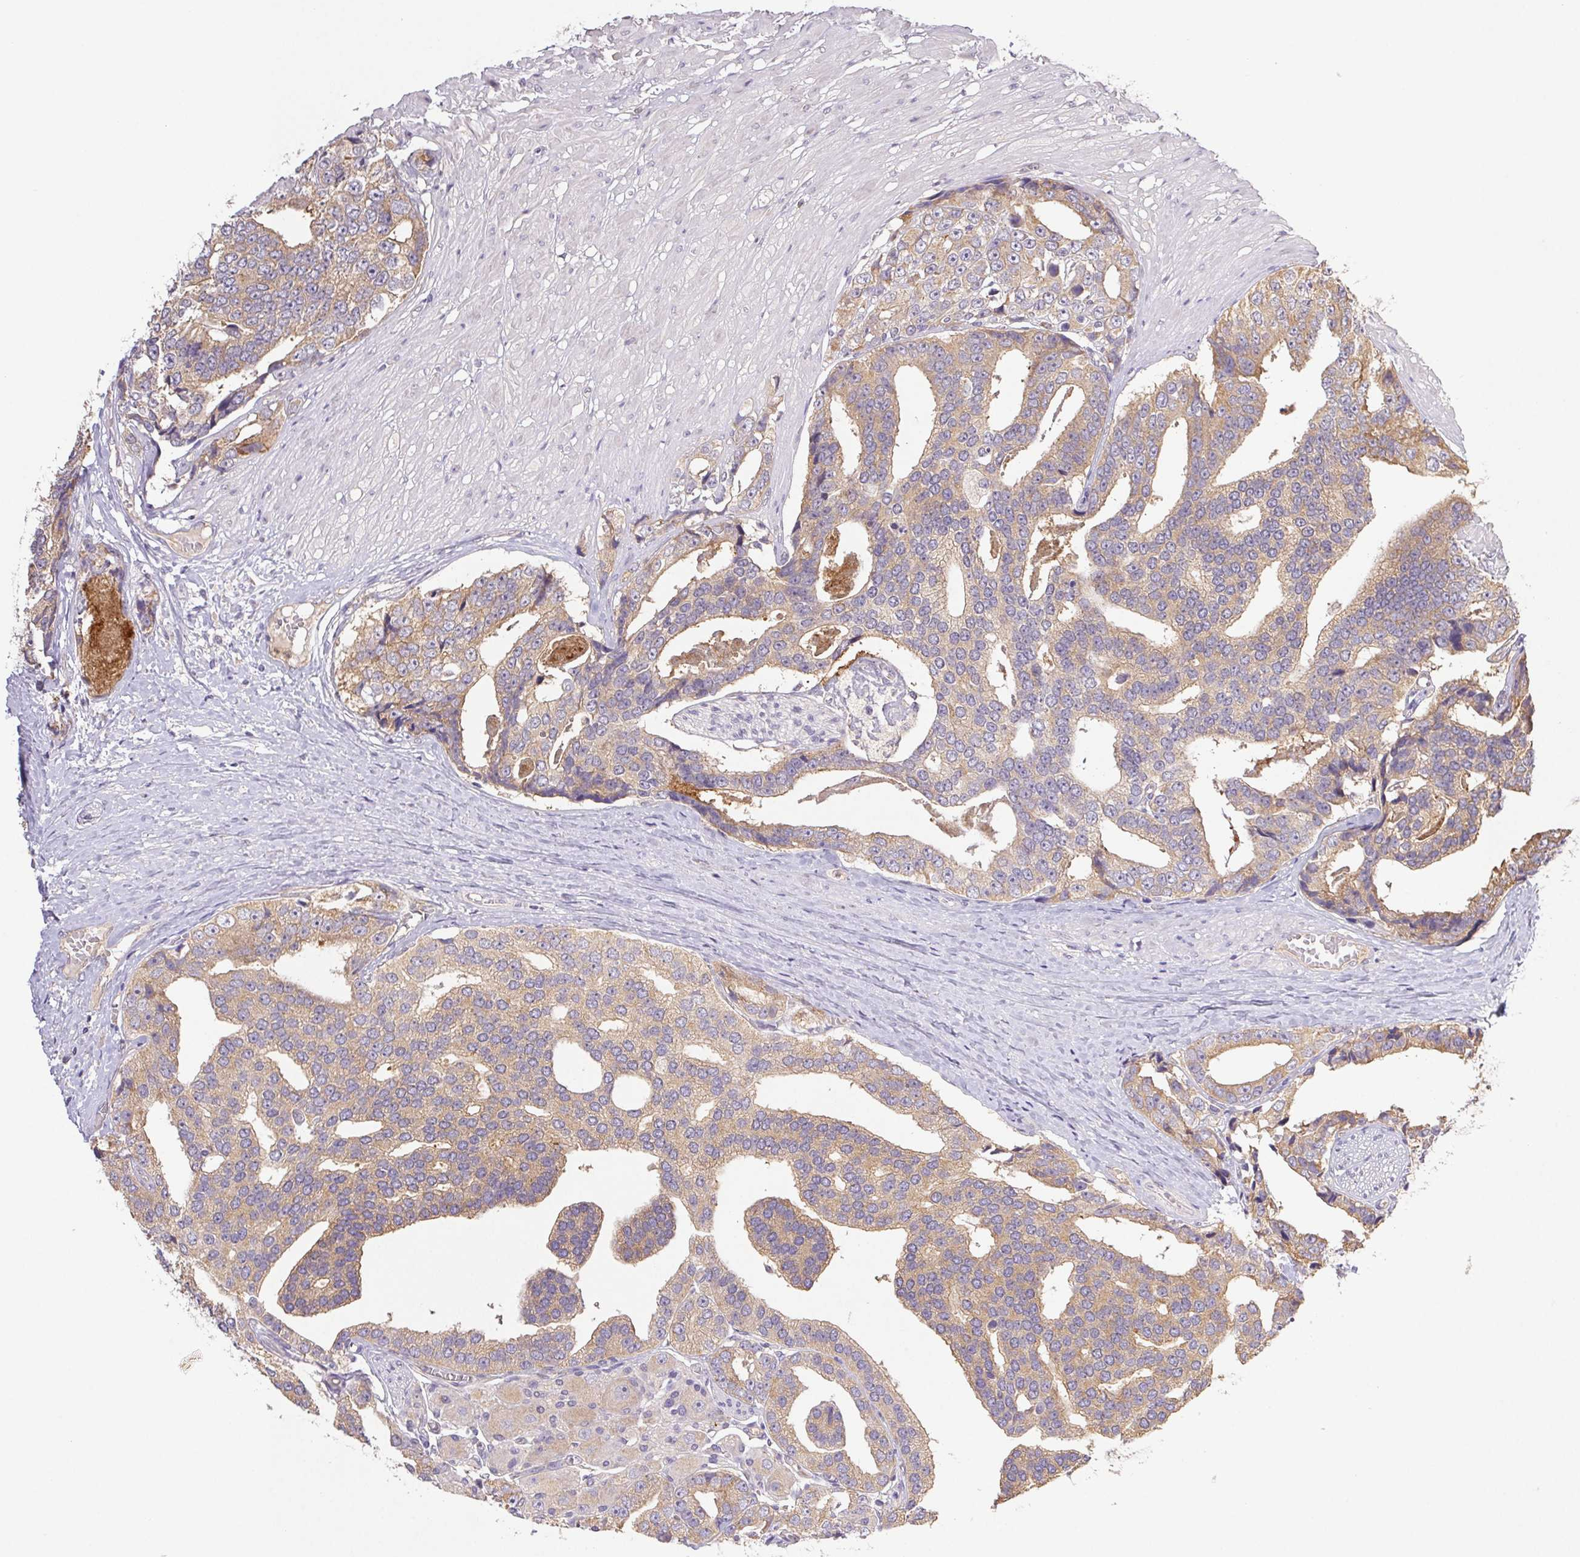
{"staining": {"intensity": "moderate", "quantity": ">75%", "location": "cytoplasmic/membranous"}, "tissue": "prostate cancer", "cell_type": "Tumor cells", "image_type": "cancer", "snomed": [{"axis": "morphology", "description": "Adenocarcinoma, High grade"}, {"axis": "topography", "description": "Prostate"}], "caption": "Immunohistochemical staining of human prostate cancer (adenocarcinoma (high-grade)) demonstrates moderate cytoplasmic/membranous protein staining in about >75% of tumor cells.", "gene": "RAB11A", "patient": {"sex": "male", "age": 71}}